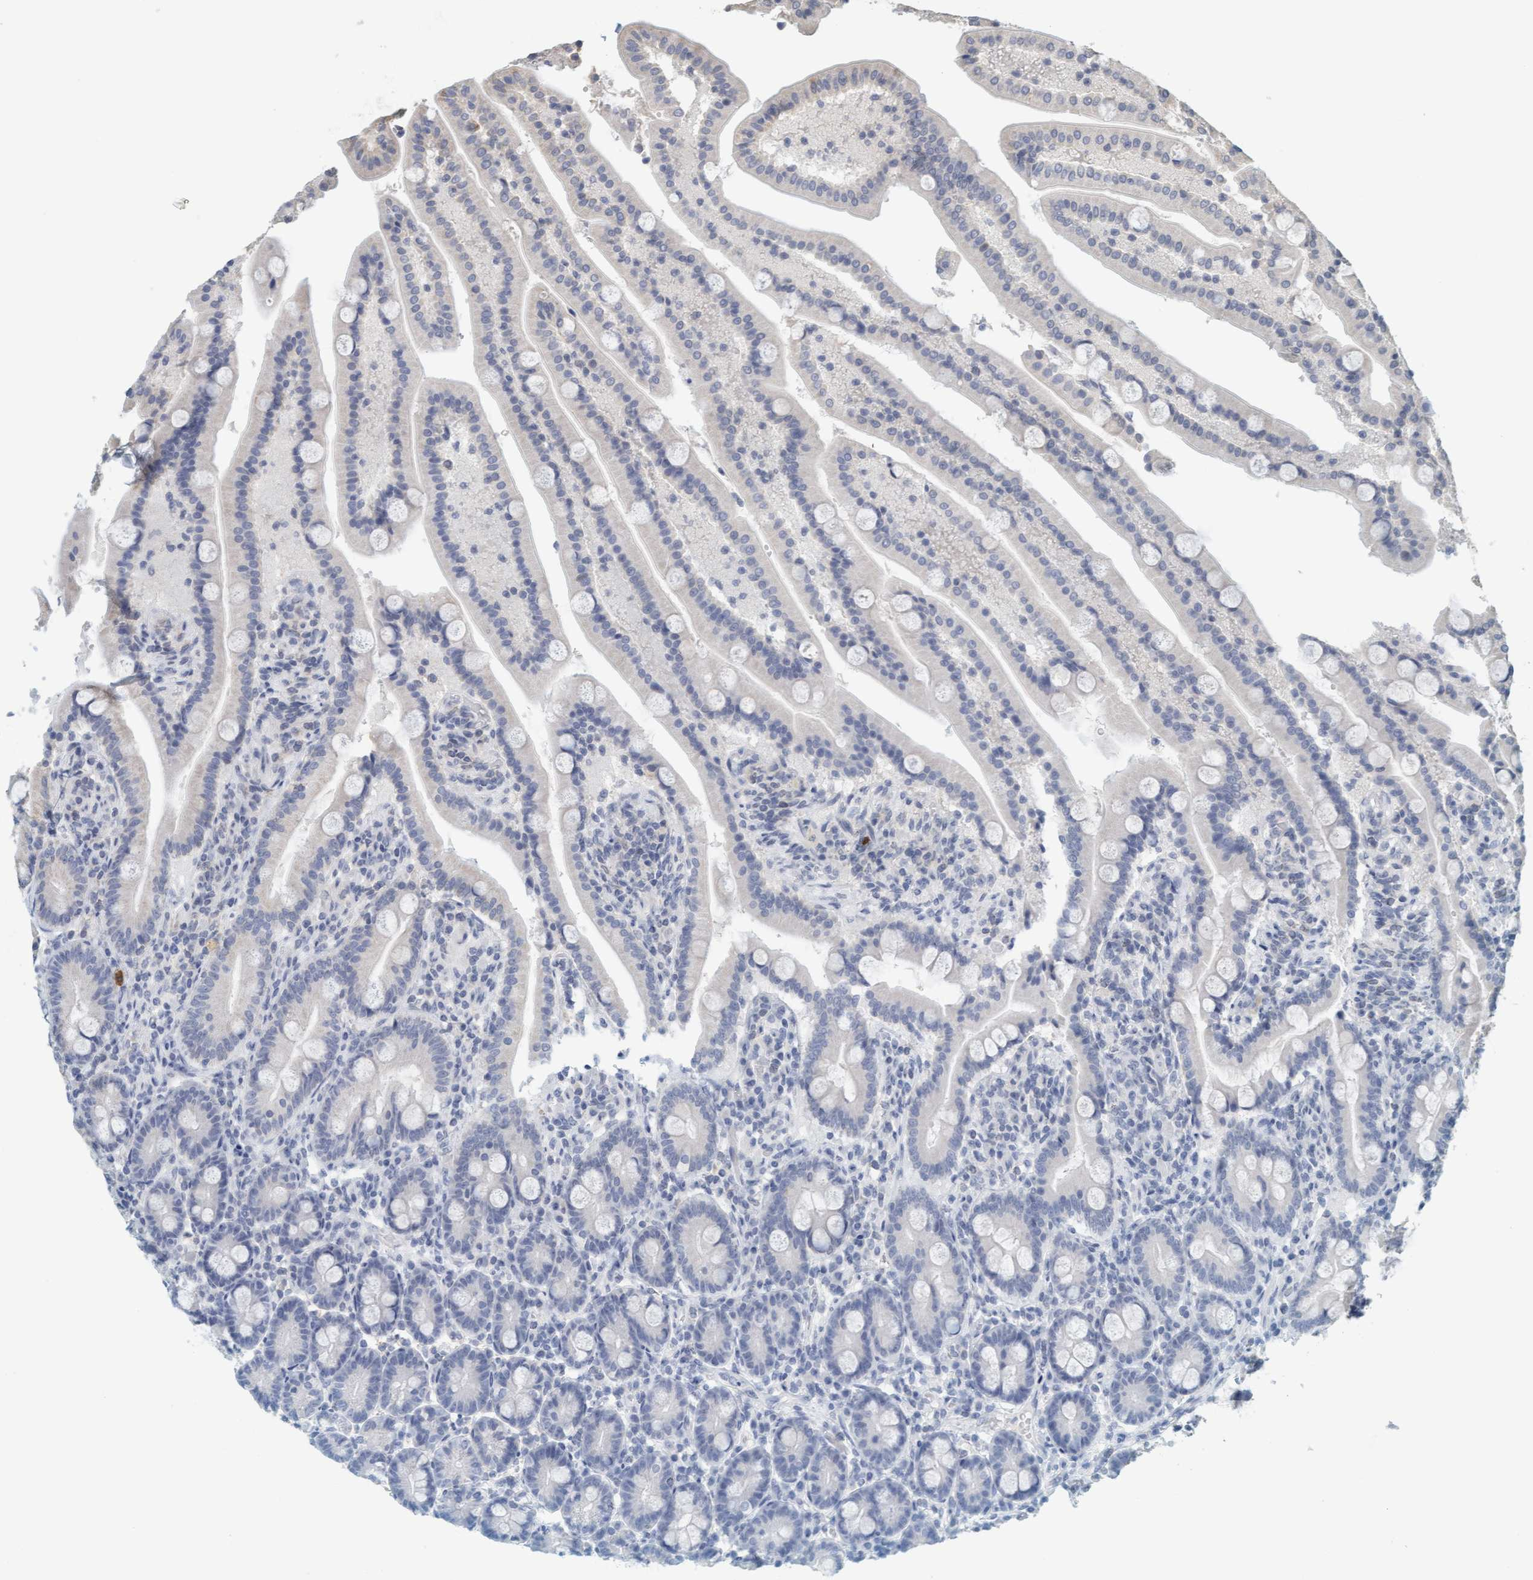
{"staining": {"intensity": "weak", "quantity": "25%-75%", "location": "cytoplasmic/membranous"}, "tissue": "duodenum", "cell_type": "Glandular cells", "image_type": "normal", "snomed": [{"axis": "morphology", "description": "Normal tissue, NOS"}, {"axis": "topography", "description": "Duodenum"}], "caption": "Unremarkable duodenum demonstrates weak cytoplasmic/membranous positivity in about 25%-75% of glandular cells.", "gene": "VSIG8", "patient": {"sex": "male", "age": 54}}